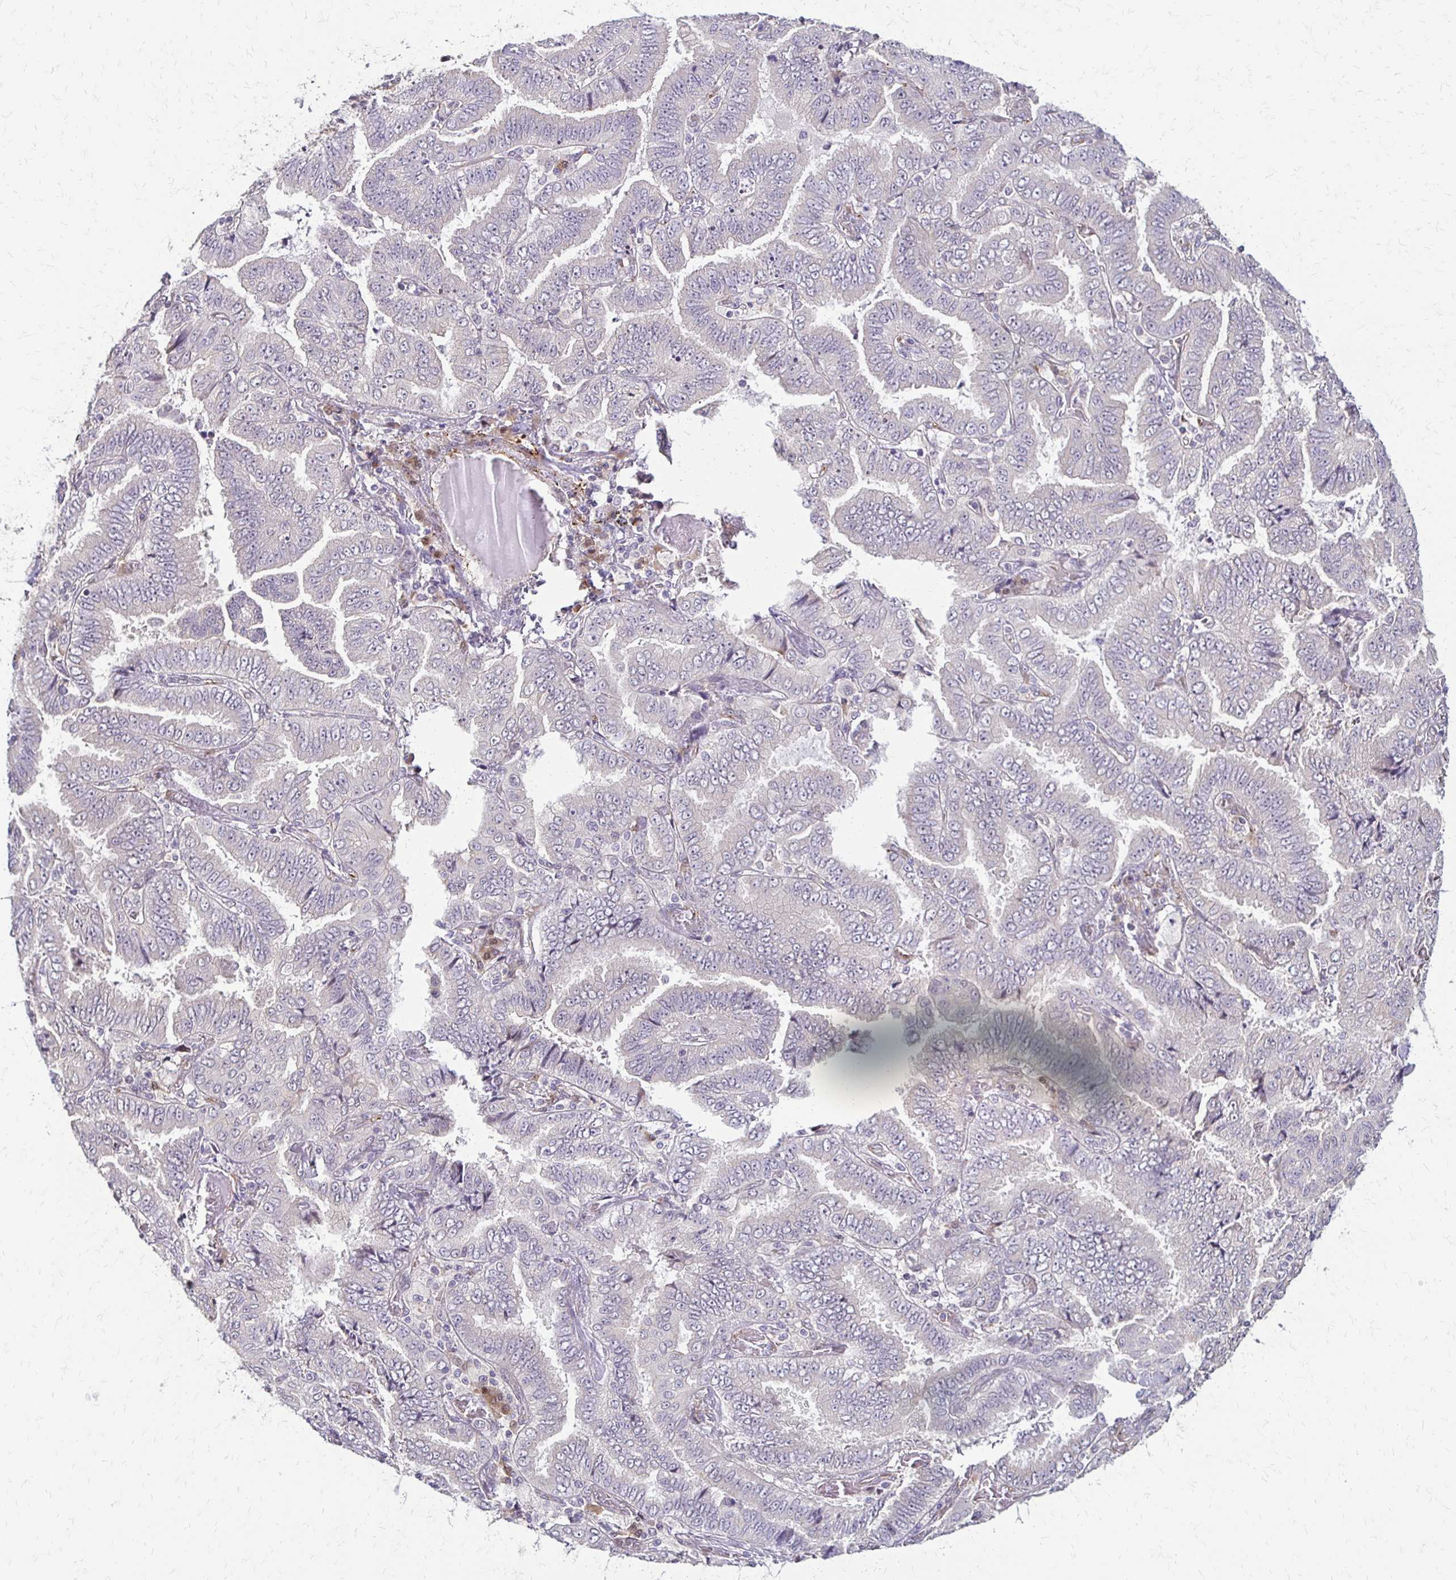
{"staining": {"intensity": "negative", "quantity": "none", "location": "none"}, "tissue": "lung cancer", "cell_type": "Tumor cells", "image_type": "cancer", "snomed": [{"axis": "morphology", "description": "Aneuploidy"}, {"axis": "morphology", "description": "Adenocarcinoma, NOS"}, {"axis": "morphology", "description": "Adenocarcinoma, metastatic, NOS"}, {"axis": "topography", "description": "Lymph node"}, {"axis": "topography", "description": "Lung"}], "caption": "IHC histopathology image of lung adenocarcinoma stained for a protein (brown), which exhibits no positivity in tumor cells.", "gene": "CFL2", "patient": {"sex": "female", "age": 48}}